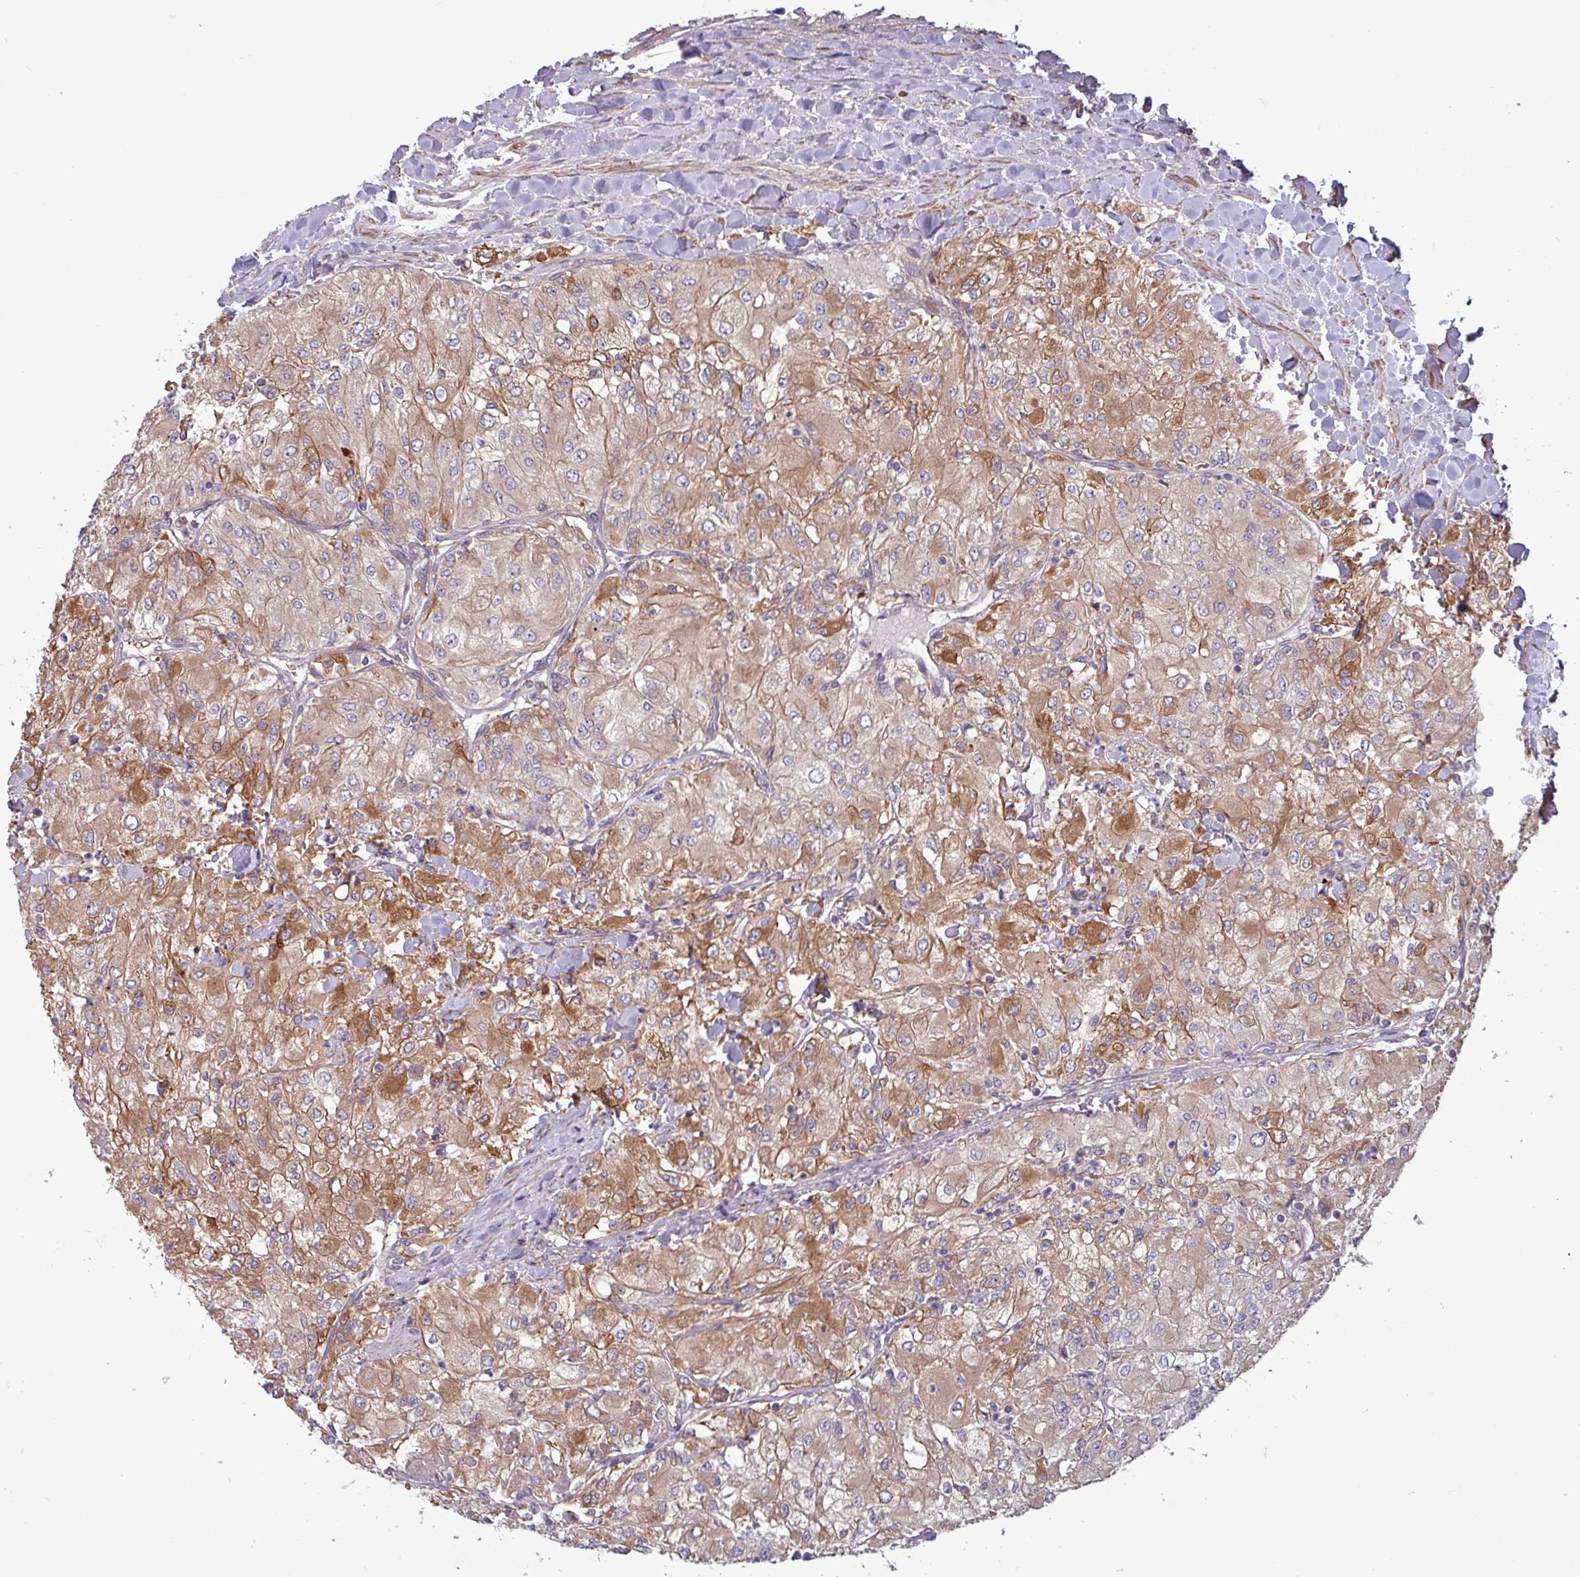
{"staining": {"intensity": "moderate", "quantity": "25%-75%", "location": "cytoplasmic/membranous"}, "tissue": "renal cancer", "cell_type": "Tumor cells", "image_type": "cancer", "snomed": [{"axis": "morphology", "description": "Adenocarcinoma, NOS"}, {"axis": "topography", "description": "Kidney"}], "caption": "Immunohistochemistry photomicrograph of neoplastic tissue: renal cancer (adenocarcinoma) stained using immunohistochemistry reveals medium levels of moderate protein expression localized specifically in the cytoplasmic/membranous of tumor cells, appearing as a cytoplasmic/membranous brown color.", "gene": "PCED1A", "patient": {"sex": "male", "age": 80}}